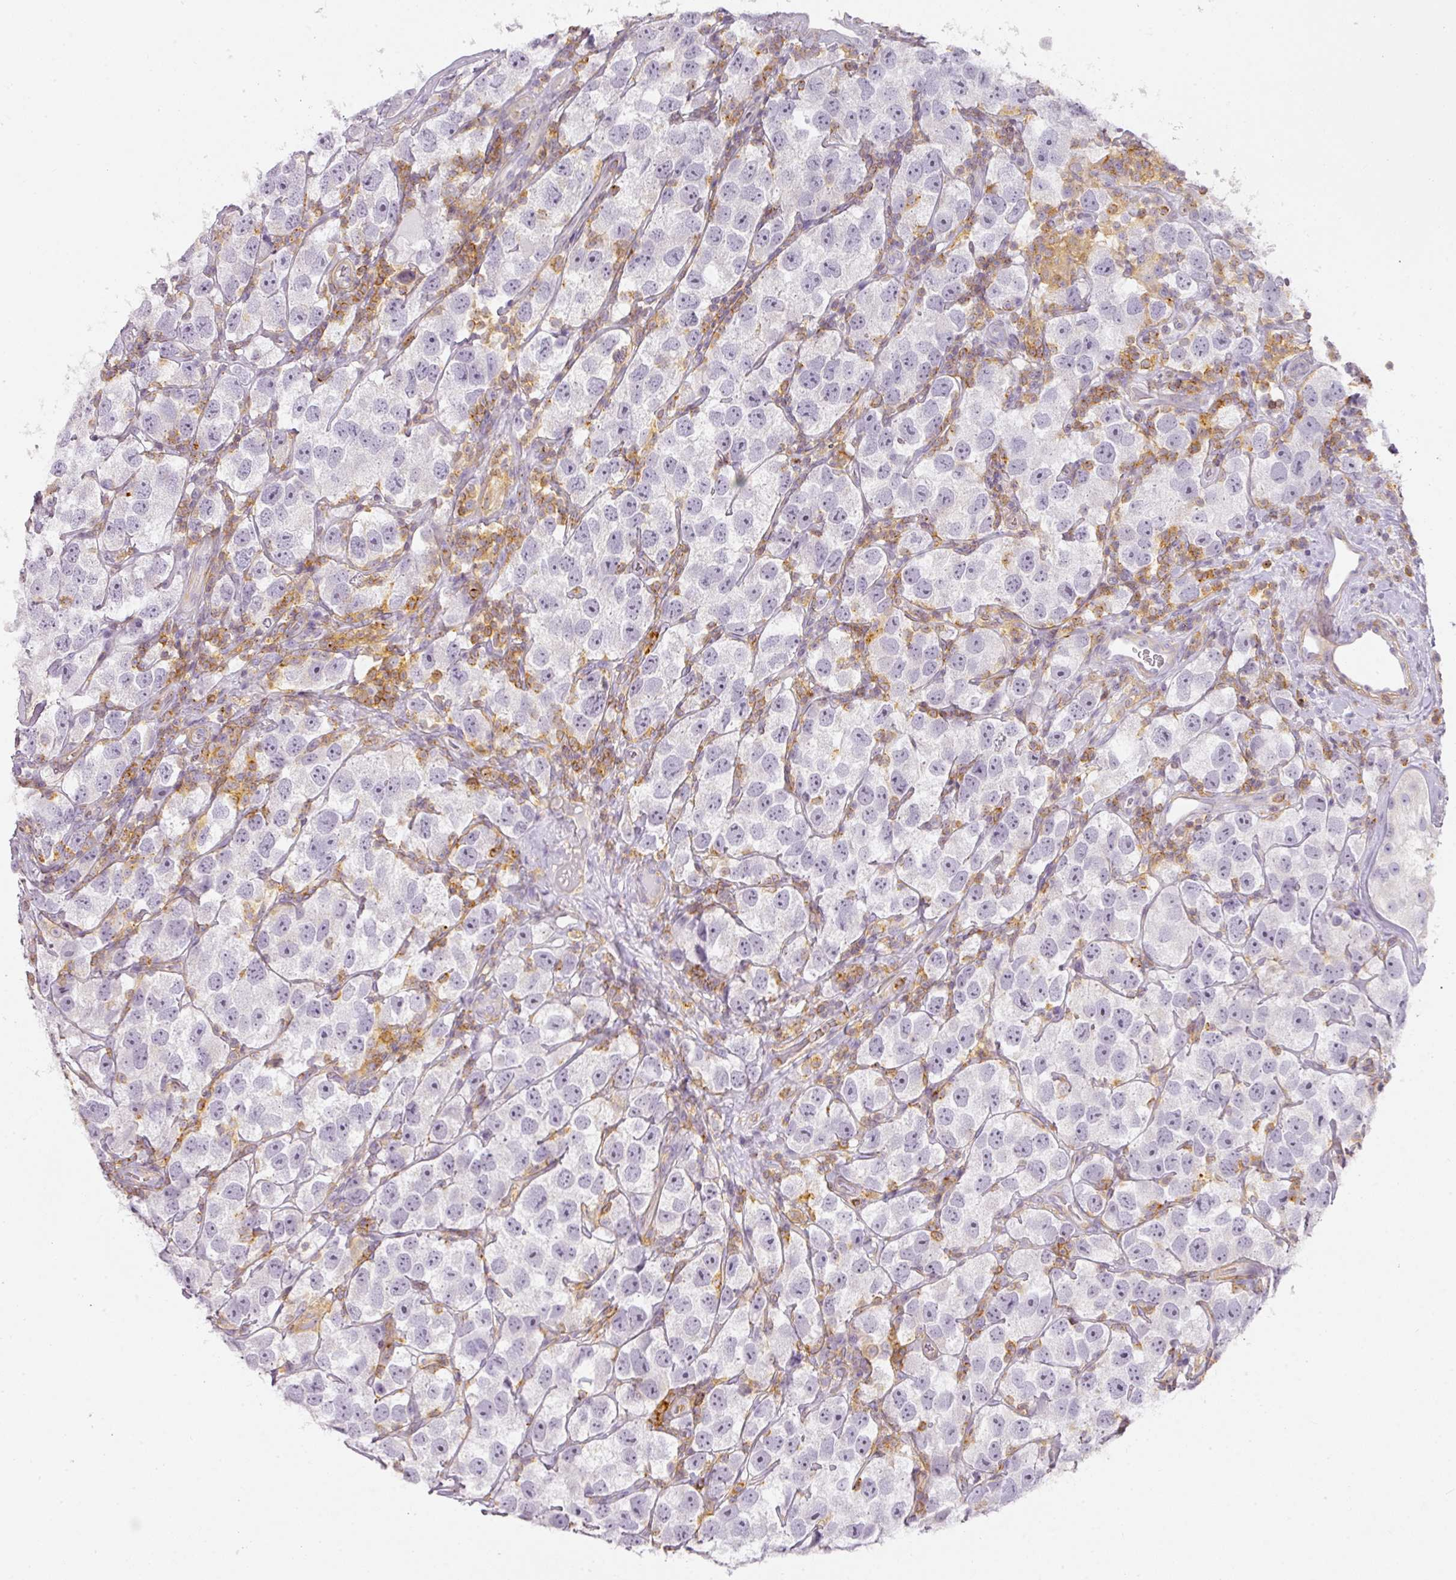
{"staining": {"intensity": "negative", "quantity": "none", "location": "none"}, "tissue": "testis cancer", "cell_type": "Tumor cells", "image_type": "cancer", "snomed": [{"axis": "morphology", "description": "Seminoma, NOS"}, {"axis": "topography", "description": "Testis"}], "caption": "Image shows no protein expression in tumor cells of testis seminoma tissue.", "gene": "TMEM42", "patient": {"sex": "male", "age": 26}}